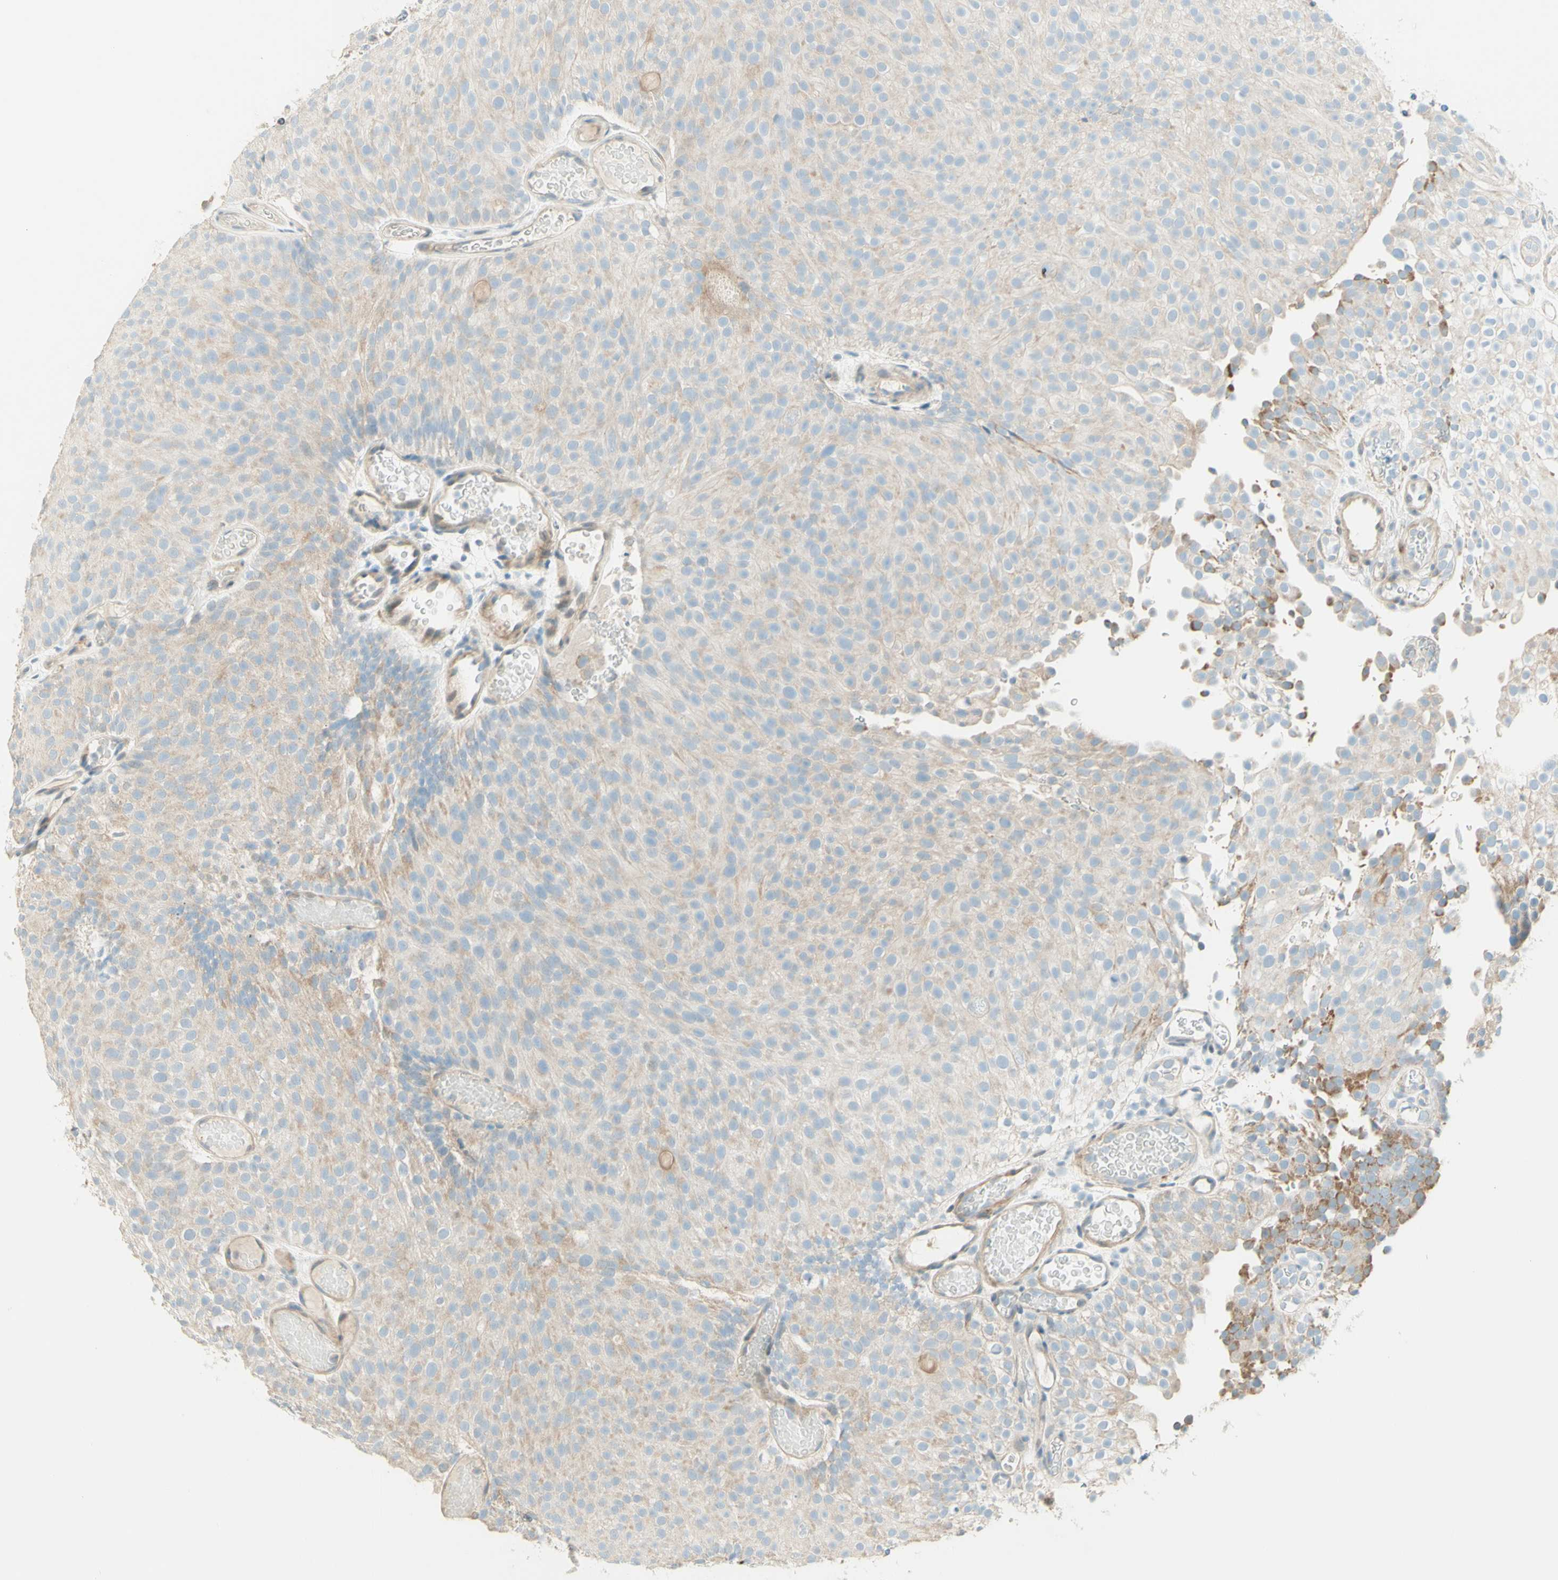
{"staining": {"intensity": "weak", "quantity": ">75%", "location": "cytoplasmic/membranous"}, "tissue": "urothelial cancer", "cell_type": "Tumor cells", "image_type": "cancer", "snomed": [{"axis": "morphology", "description": "Urothelial carcinoma, Low grade"}, {"axis": "topography", "description": "Urinary bladder"}], "caption": "Approximately >75% of tumor cells in urothelial cancer show weak cytoplasmic/membranous protein positivity as visualized by brown immunohistochemical staining.", "gene": "PROM1", "patient": {"sex": "male", "age": 78}}